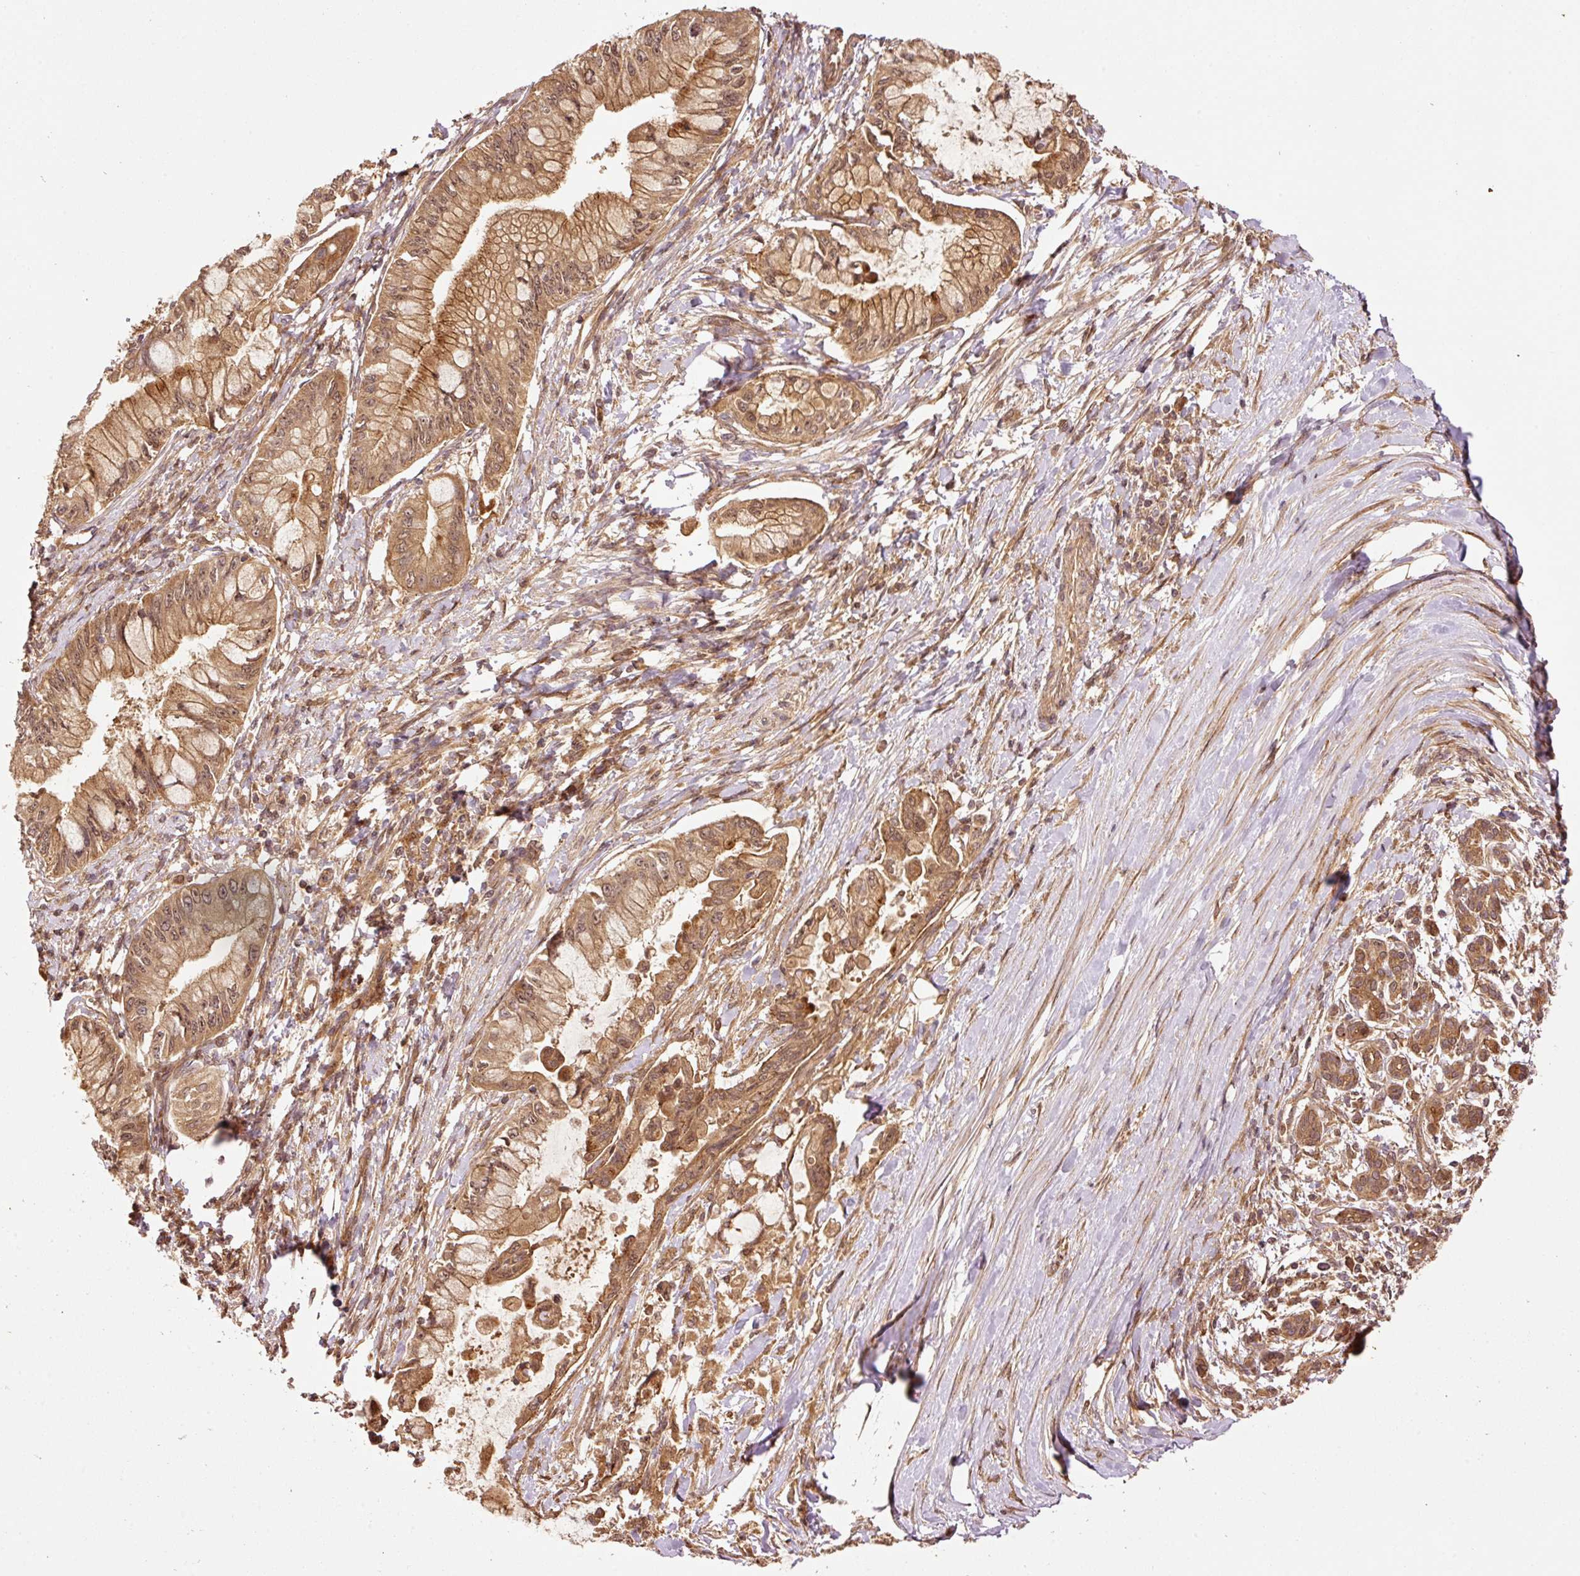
{"staining": {"intensity": "moderate", "quantity": ">75%", "location": "cytoplasmic/membranous,nuclear"}, "tissue": "pancreatic cancer", "cell_type": "Tumor cells", "image_type": "cancer", "snomed": [{"axis": "morphology", "description": "Adenocarcinoma, NOS"}, {"axis": "topography", "description": "Pancreas"}], "caption": "Pancreatic cancer (adenocarcinoma) tissue demonstrates moderate cytoplasmic/membranous and nuclear expression in approximately >75% of tumor cells, visualized by immunohistochemistry.", "gene": "OXER1", "patient": {"sex": "male", "age": 48}}